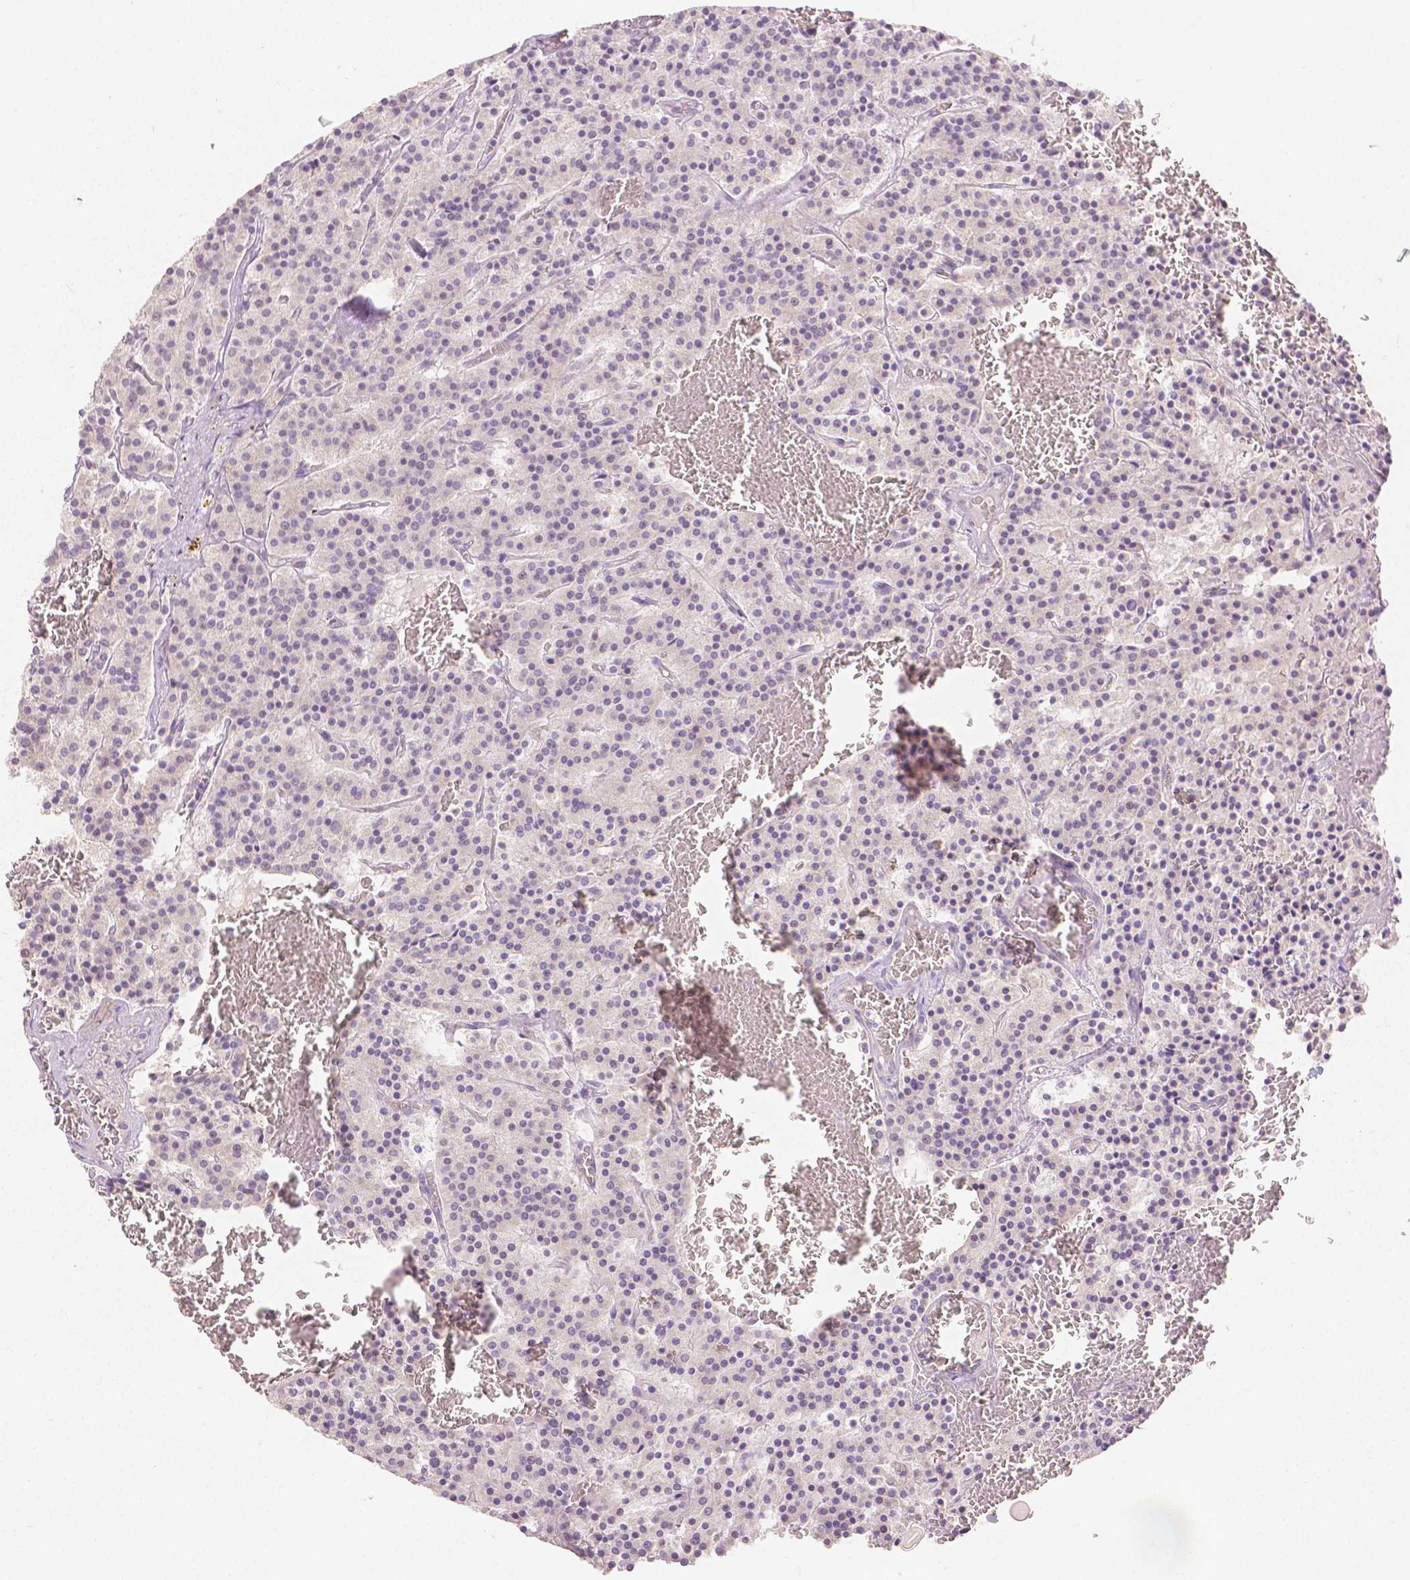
{"staining": {"intensity": "negative", "quantity": "none", "location": "none"}, "tissue": "carcinoid", "cell_type": "Tumor cells", "image_type": "cancer", "snomed": [{"axis": "morphology", "description": "Carcinoid, malignant, NOS"}, {"axis": "topography", "description": "Lung"}], "caption": "IHC photomicrograph of carcinoid stained for a protein (brown), which demonstrates no expression in tumor cells. Brightfield microscopy of immunohistochemistry stained with DAB (brown) and hematoxylin (blue), captured at high magnification.", "gene": "TGM1", "patient": {"sex": "male", "age": 70}}